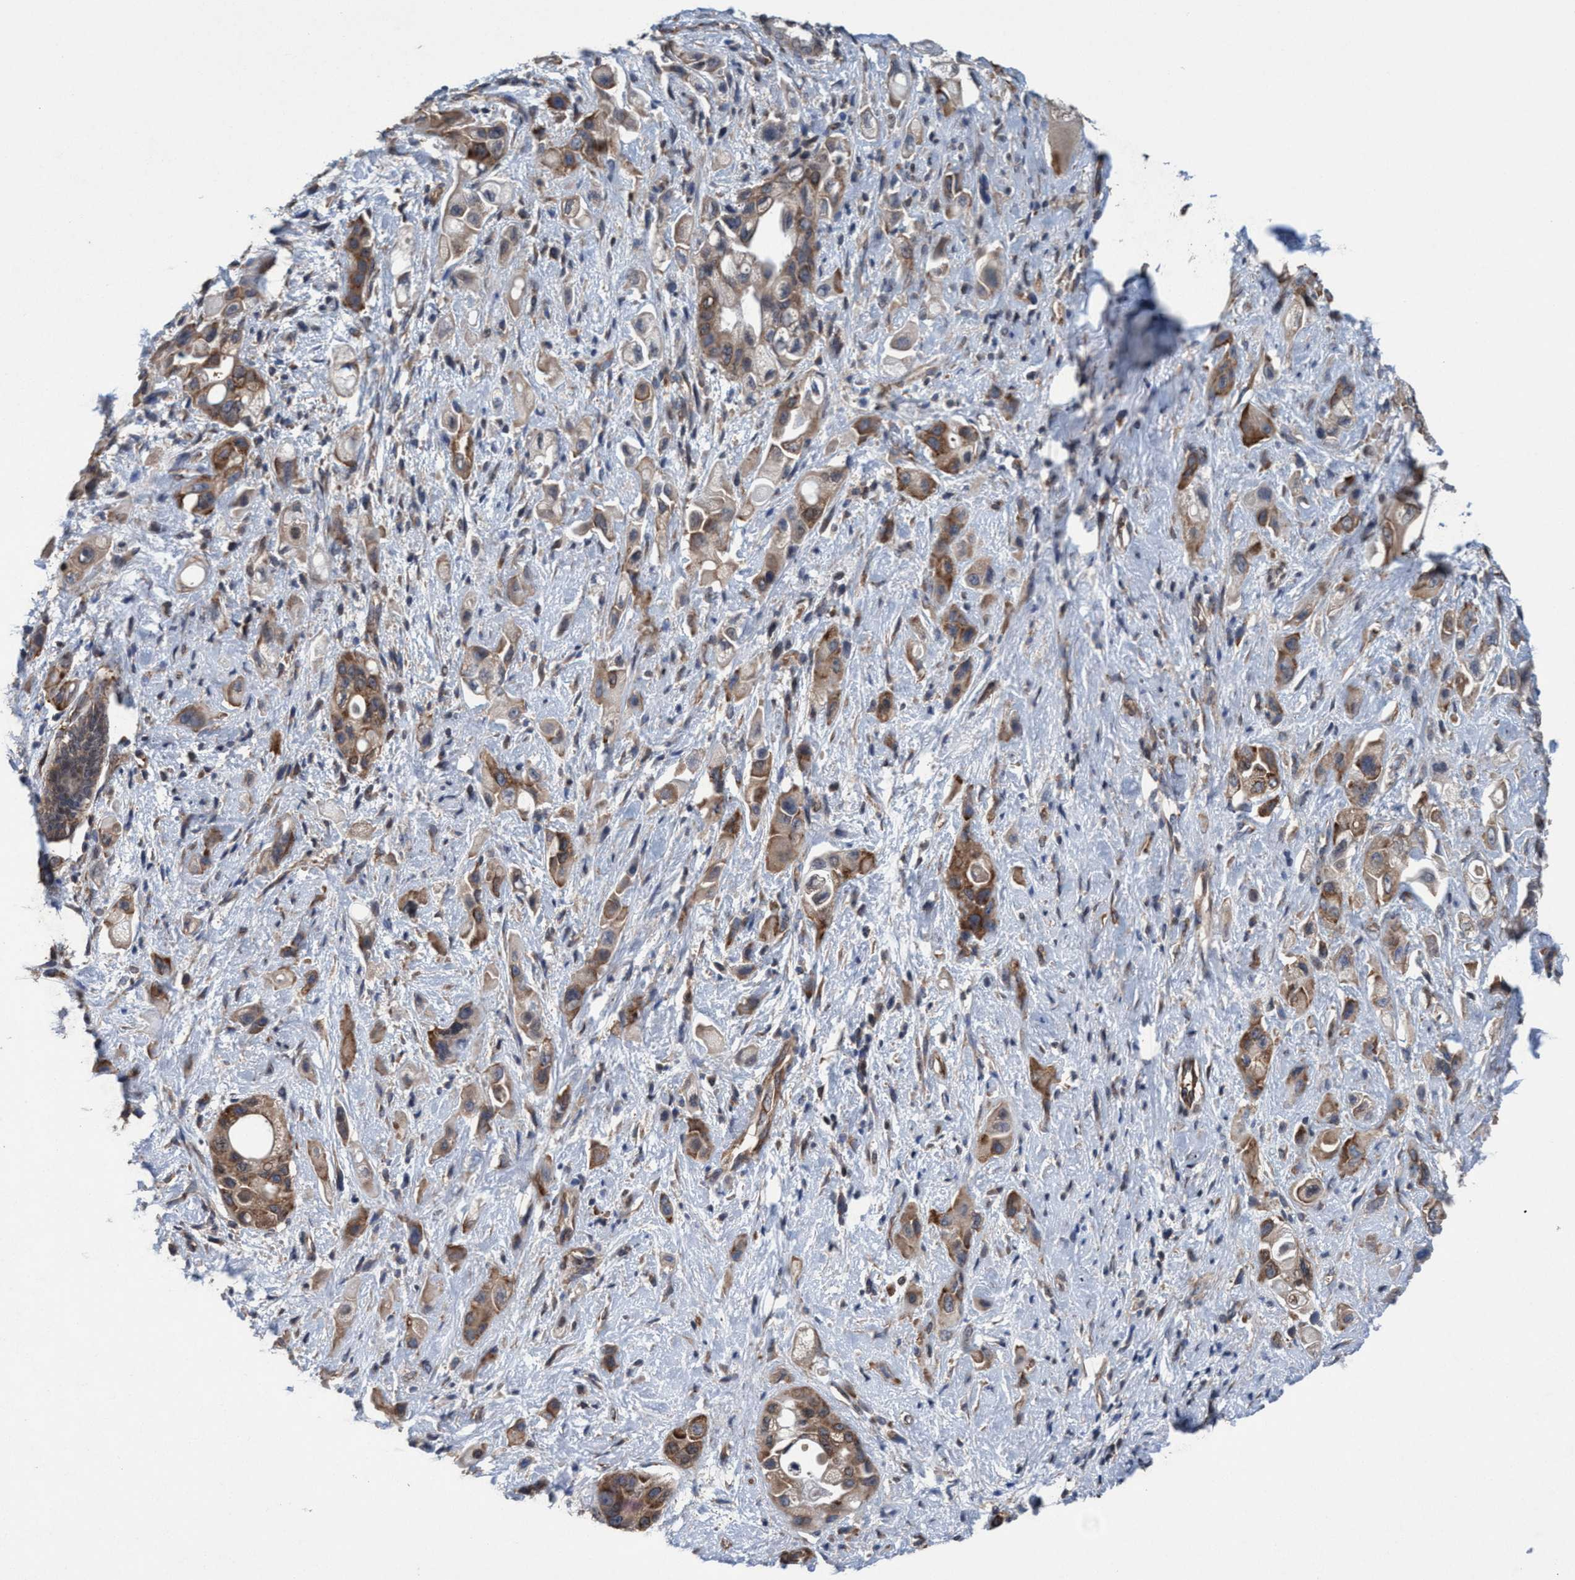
{"staining": {"intensity": "moderate", "quantity": ">75%", "location": "cytoplasmic/membranous"}, "tissue": "pancreatic cancer", "cell_type": "Tumor cells", "image_type": "cancer", "snomed": [{"axis": "morphology", "description": "Adenocarcinoma, NOS"}, {"axis": "topography", "description": "Pancreas"}], "caption": "High-power microscopy captured an immunohistochemistry image of pancreatic adenocarcinoma, revealing moderate cytoplasmic/membranous expression in approximately >75% of tumor cells. The staining was performed using DAB, with brown indicating positive protein expression. Nuclei are stained blue with hematoxylin.", "gene": "METAP2", "patient": {"sex": "female", "age": 66}}